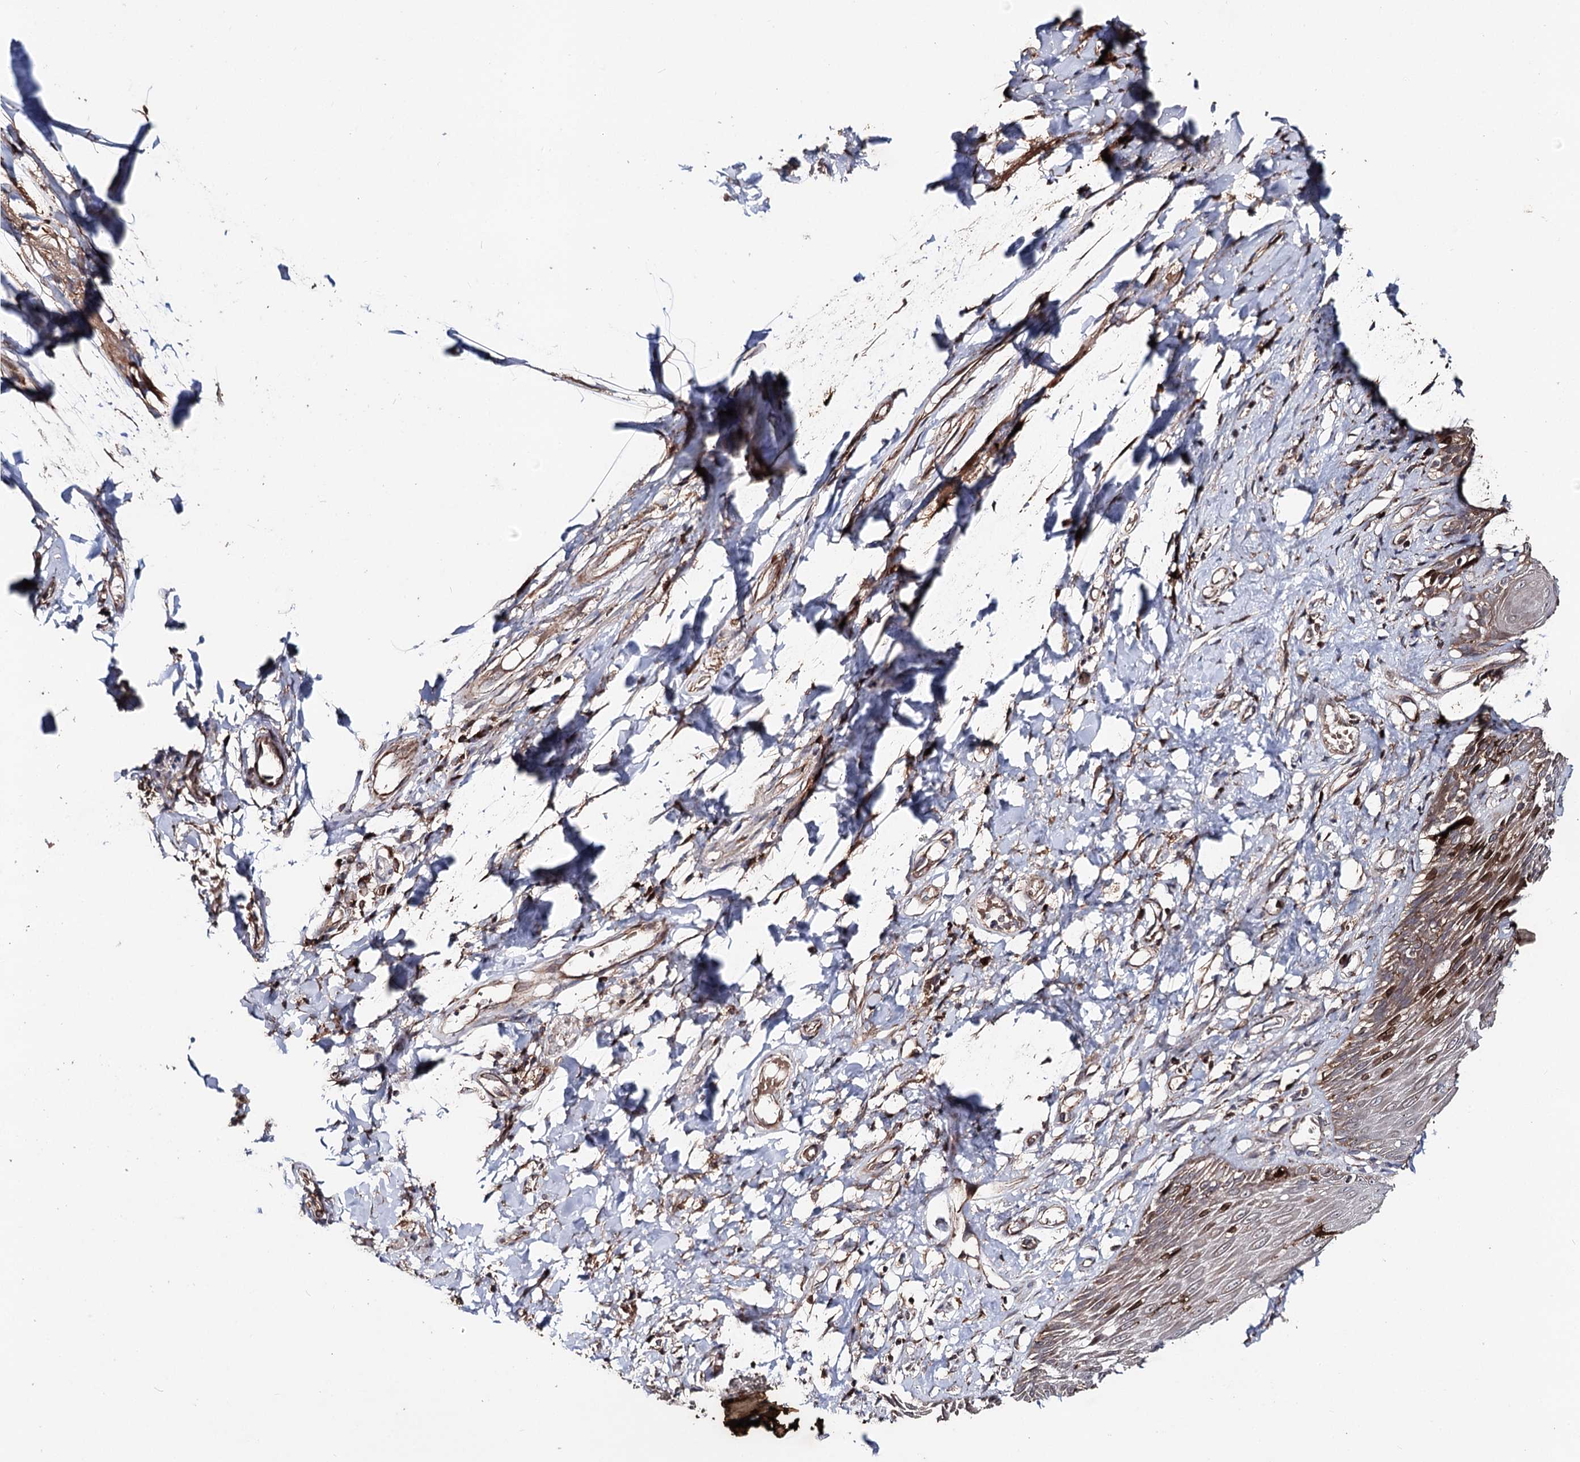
{"staining": {"intensity": "moderate", "quantity": ">75%", "location": "cytoplasmic/membranous"}, "tissue": "skin", "cell_type": "Epidermal cells", "image_type": "normal", "snomed": [{"axis": "morphology", "description": "Normal tissue, NOS"}, {"axis": "topography", "description": "Anal"}], "caption": "The image exhibits staining of benign skin, revealing moderate cytoplasmic/membranous protein staining (brown color) within epidermal cells.", "gene": "MINDY3", "patient": {"sex": "male", "age": 69}}